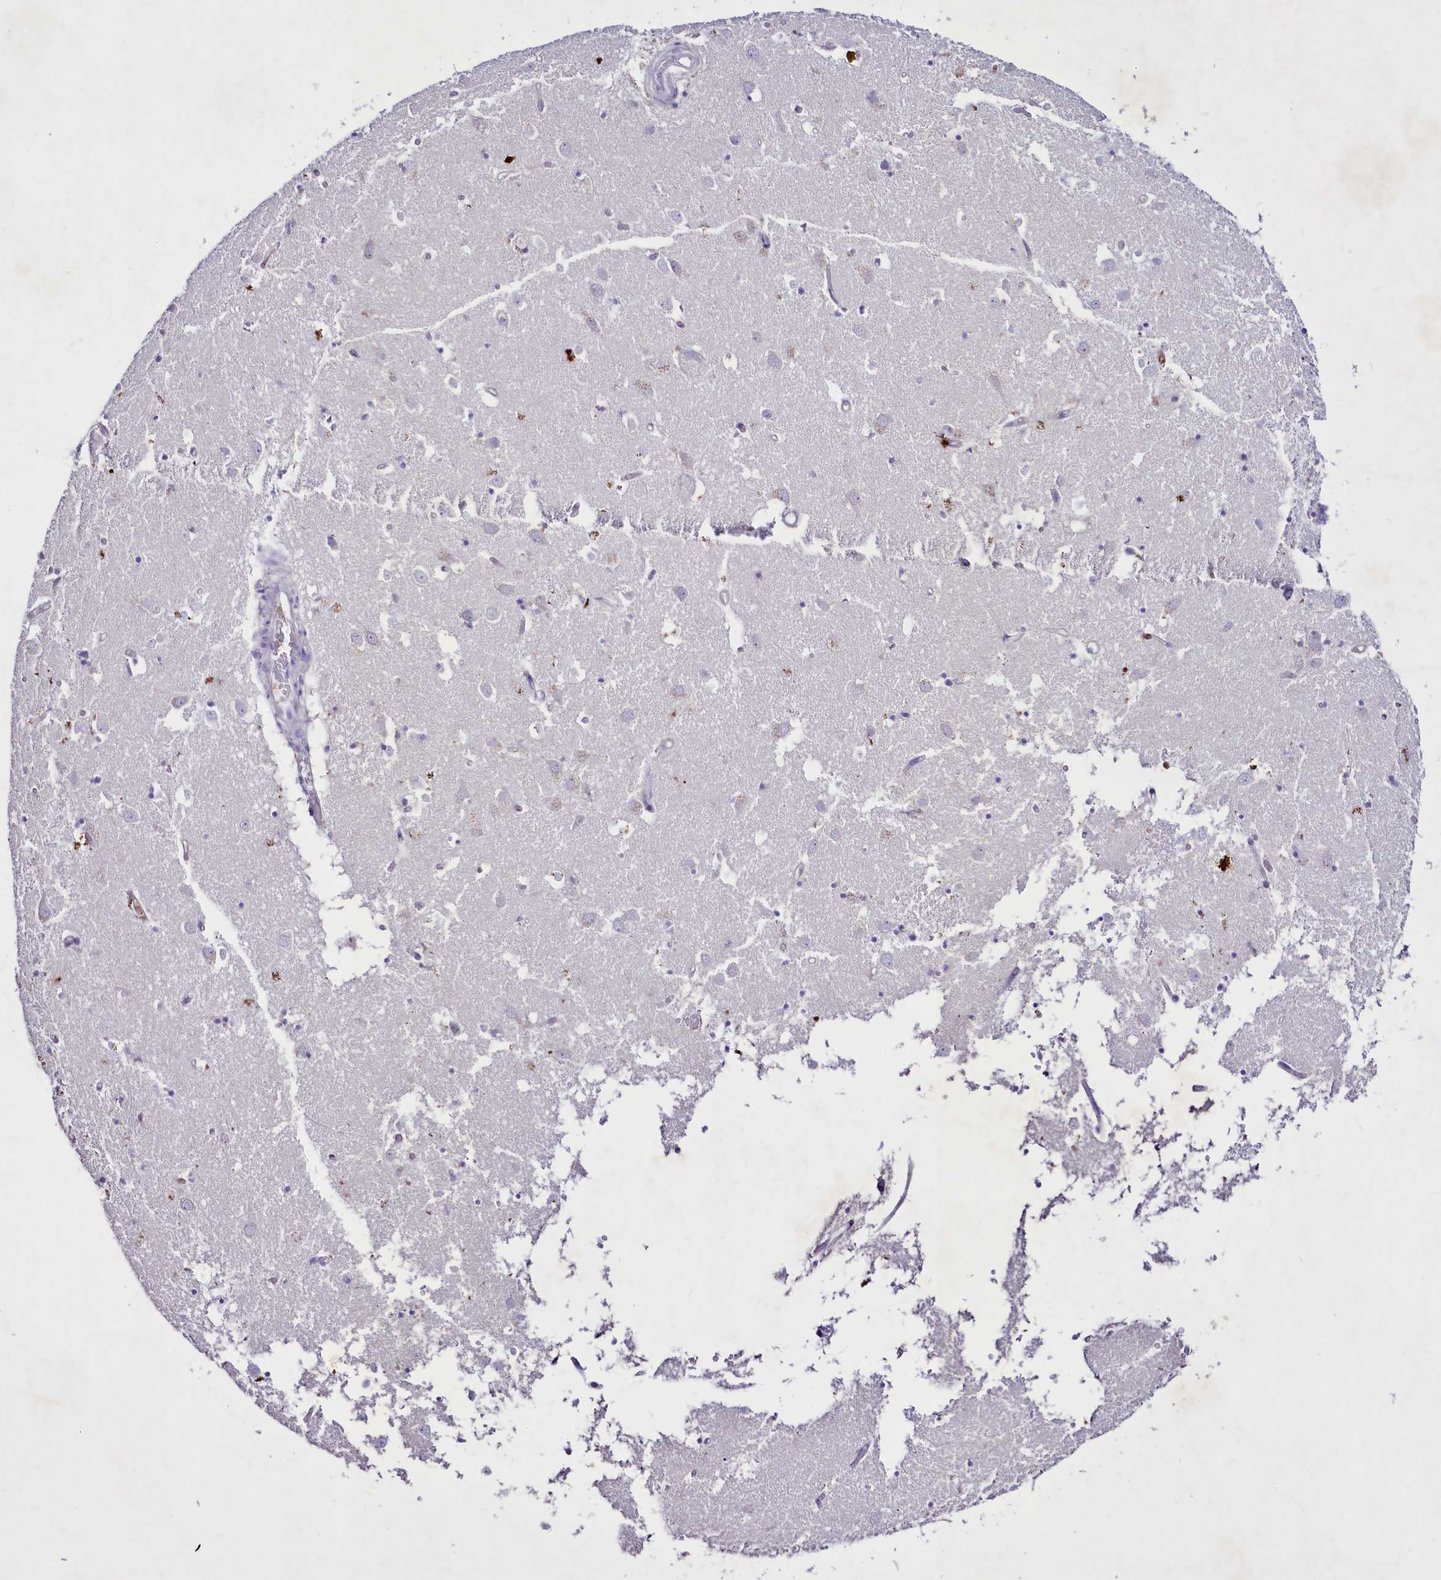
{"staining": {"intensity": "negative", "quantity": "none", "location": "none"}, "tissue": "caudate", "cell_type": "Glial cells", "image_type": "normal", "snomed": [{"axis": "morphology", "description": "Normal tissue, NOS"}, {"axis": "topography", "description": "Lateral ventricle wall"}], "caption": "A high-resolution image shows immunohistochemistry (IHC) staining of unremarkable caudate, which reveals no significant positivity in glial cells.", "gene": "FAM209B", "patient": {"sex": "male", "age": 70}}